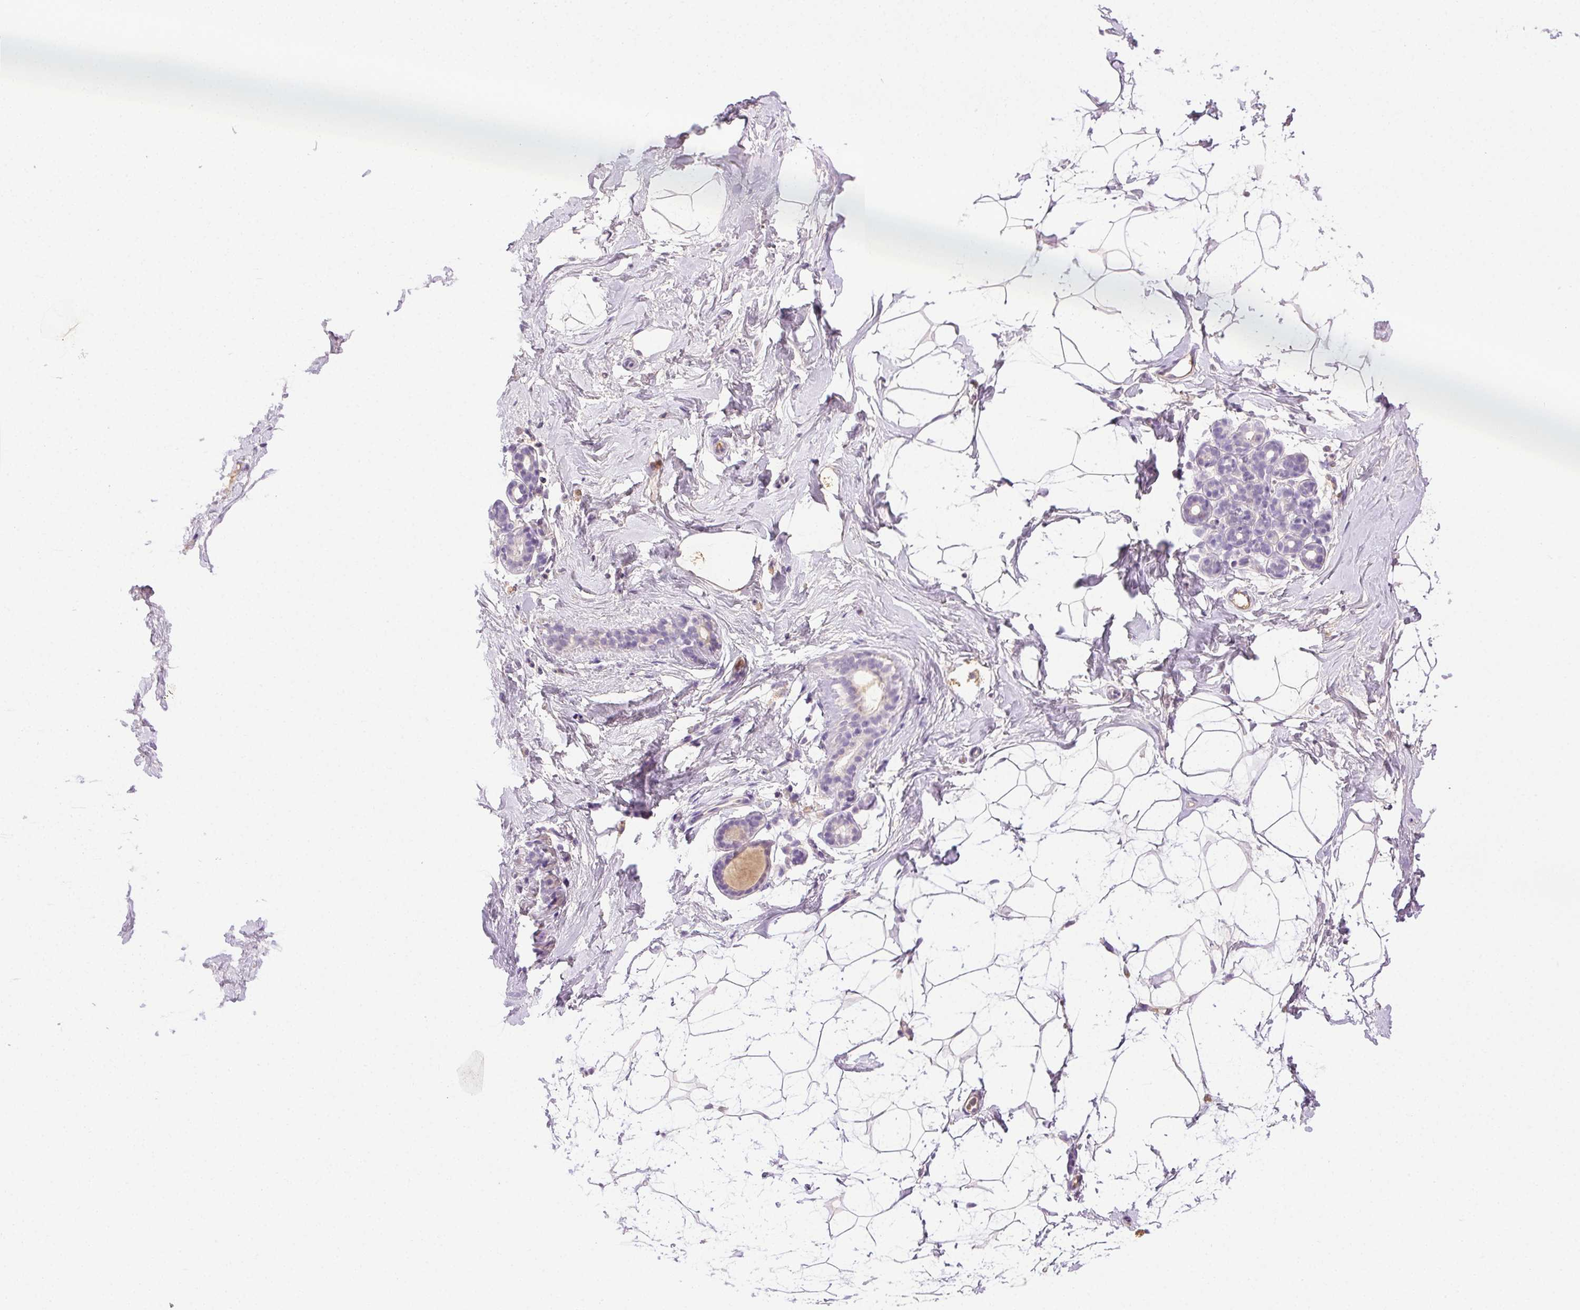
{"staining": {"intensity": "negative", "quantity": "none", "location": "none"}, "tissue": "breast", "cell_type": "Adipocytes", "image_type": "normal", "snomed": [{"axis": "morphology", "description": "Normal tissue, NOS"}, {"axis": "topography", "description": "Breast"}], "caption": "Immunohistochemistry of benign breast exhibits no expression in adipocytes.", "gene": "BPIFB2", "patient": {"sex": "female", "age": 32}}